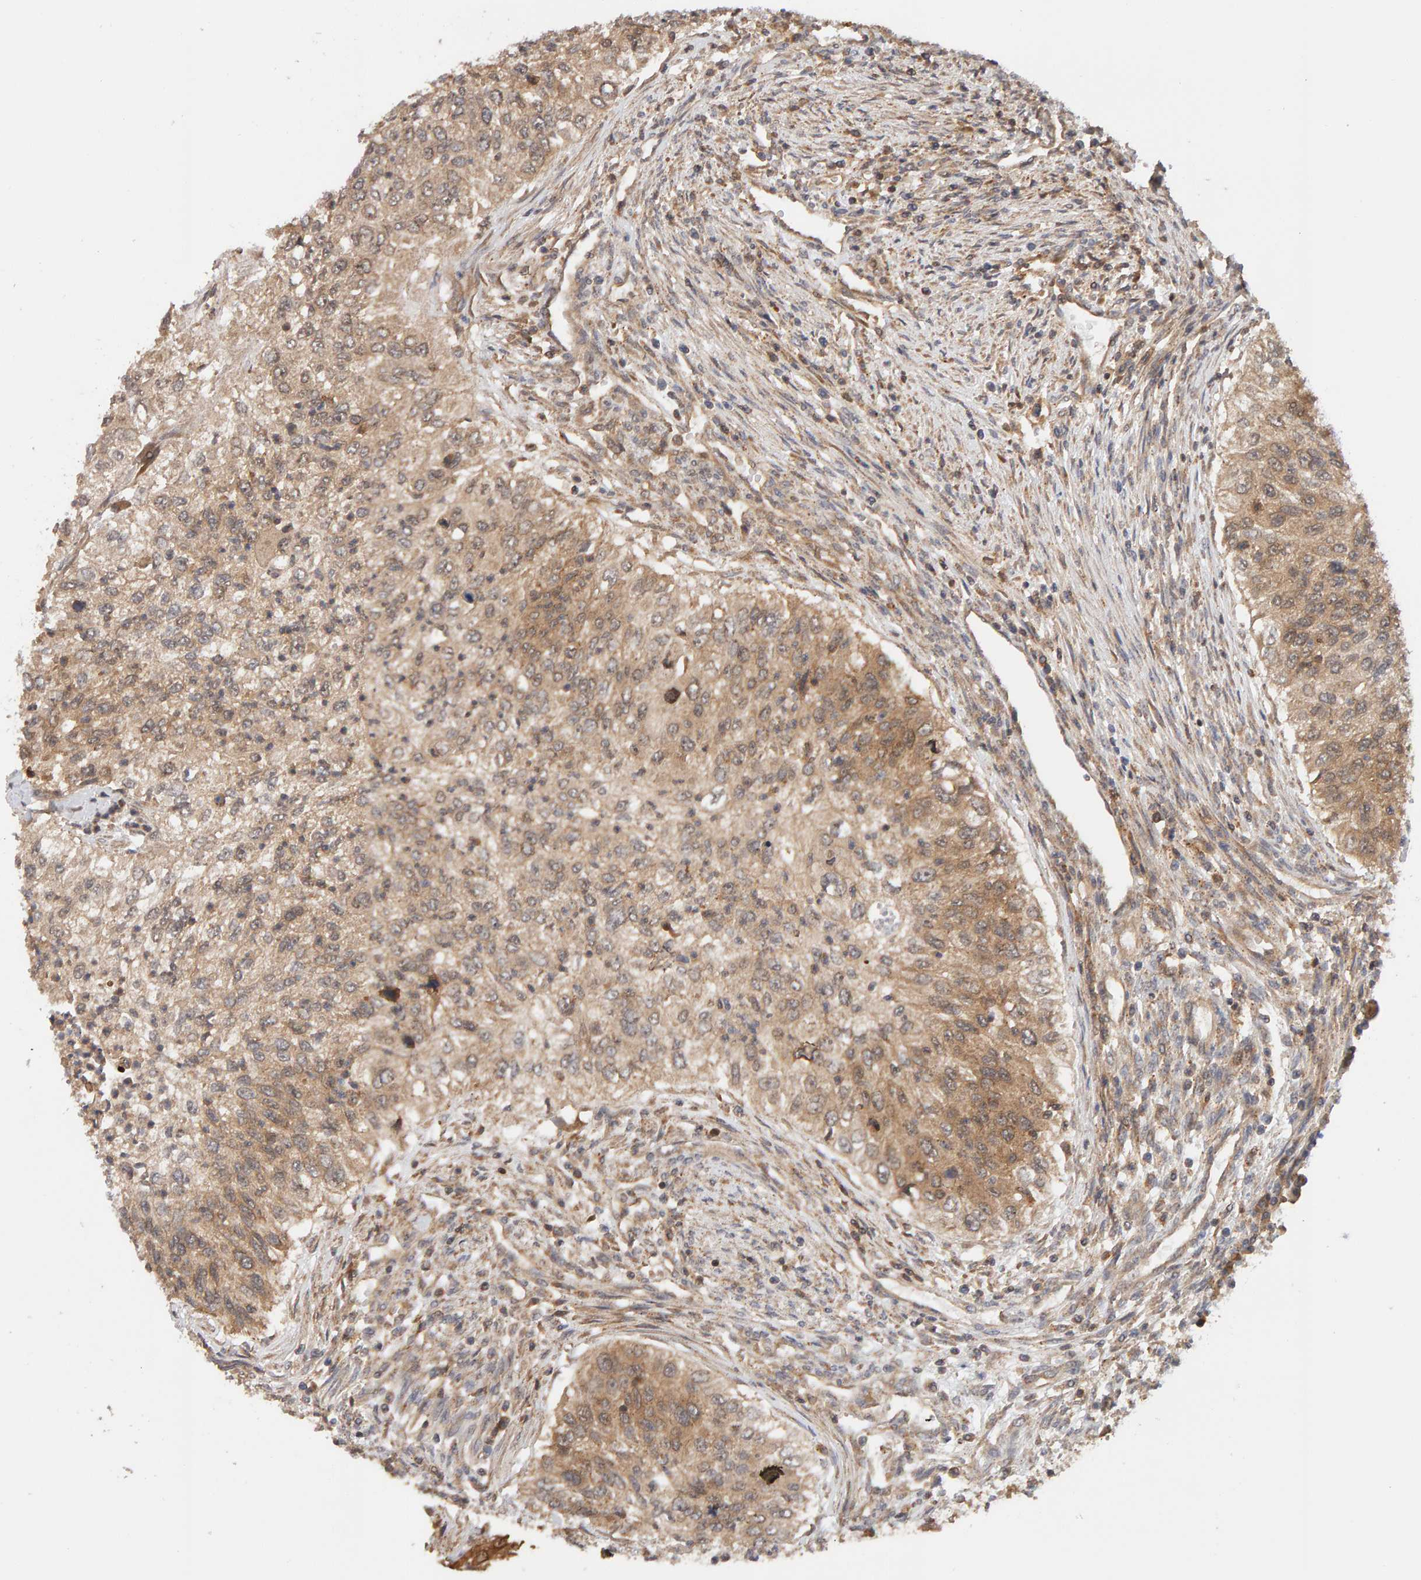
{"staining": {"intensity": "moderate", "quantity": "25%-75%", "location": "cytoplasmic/membranous"}, "tissue": "urothelial cancer", "cell_type": "Tumor cells", "image_type": "cancer", "snomed": [{"axis": "morphology", "description": "Urothelial carcinoma, High grade"}, {"axis": "topography", "description": "Urinary bladder"}], "caption": "A medium amount of moderate cytoplasmic/membranous staining is seen in approximately 25%-75% of tumor cells in urothelial cancer tissue. The protein of interest is stained brown, and the nuclei are stained in blue (DAB IHC with brightfield microscopy, high magnification).", "gene": "DNAJC7", "patient": {"sex": "female", "age": 60}}